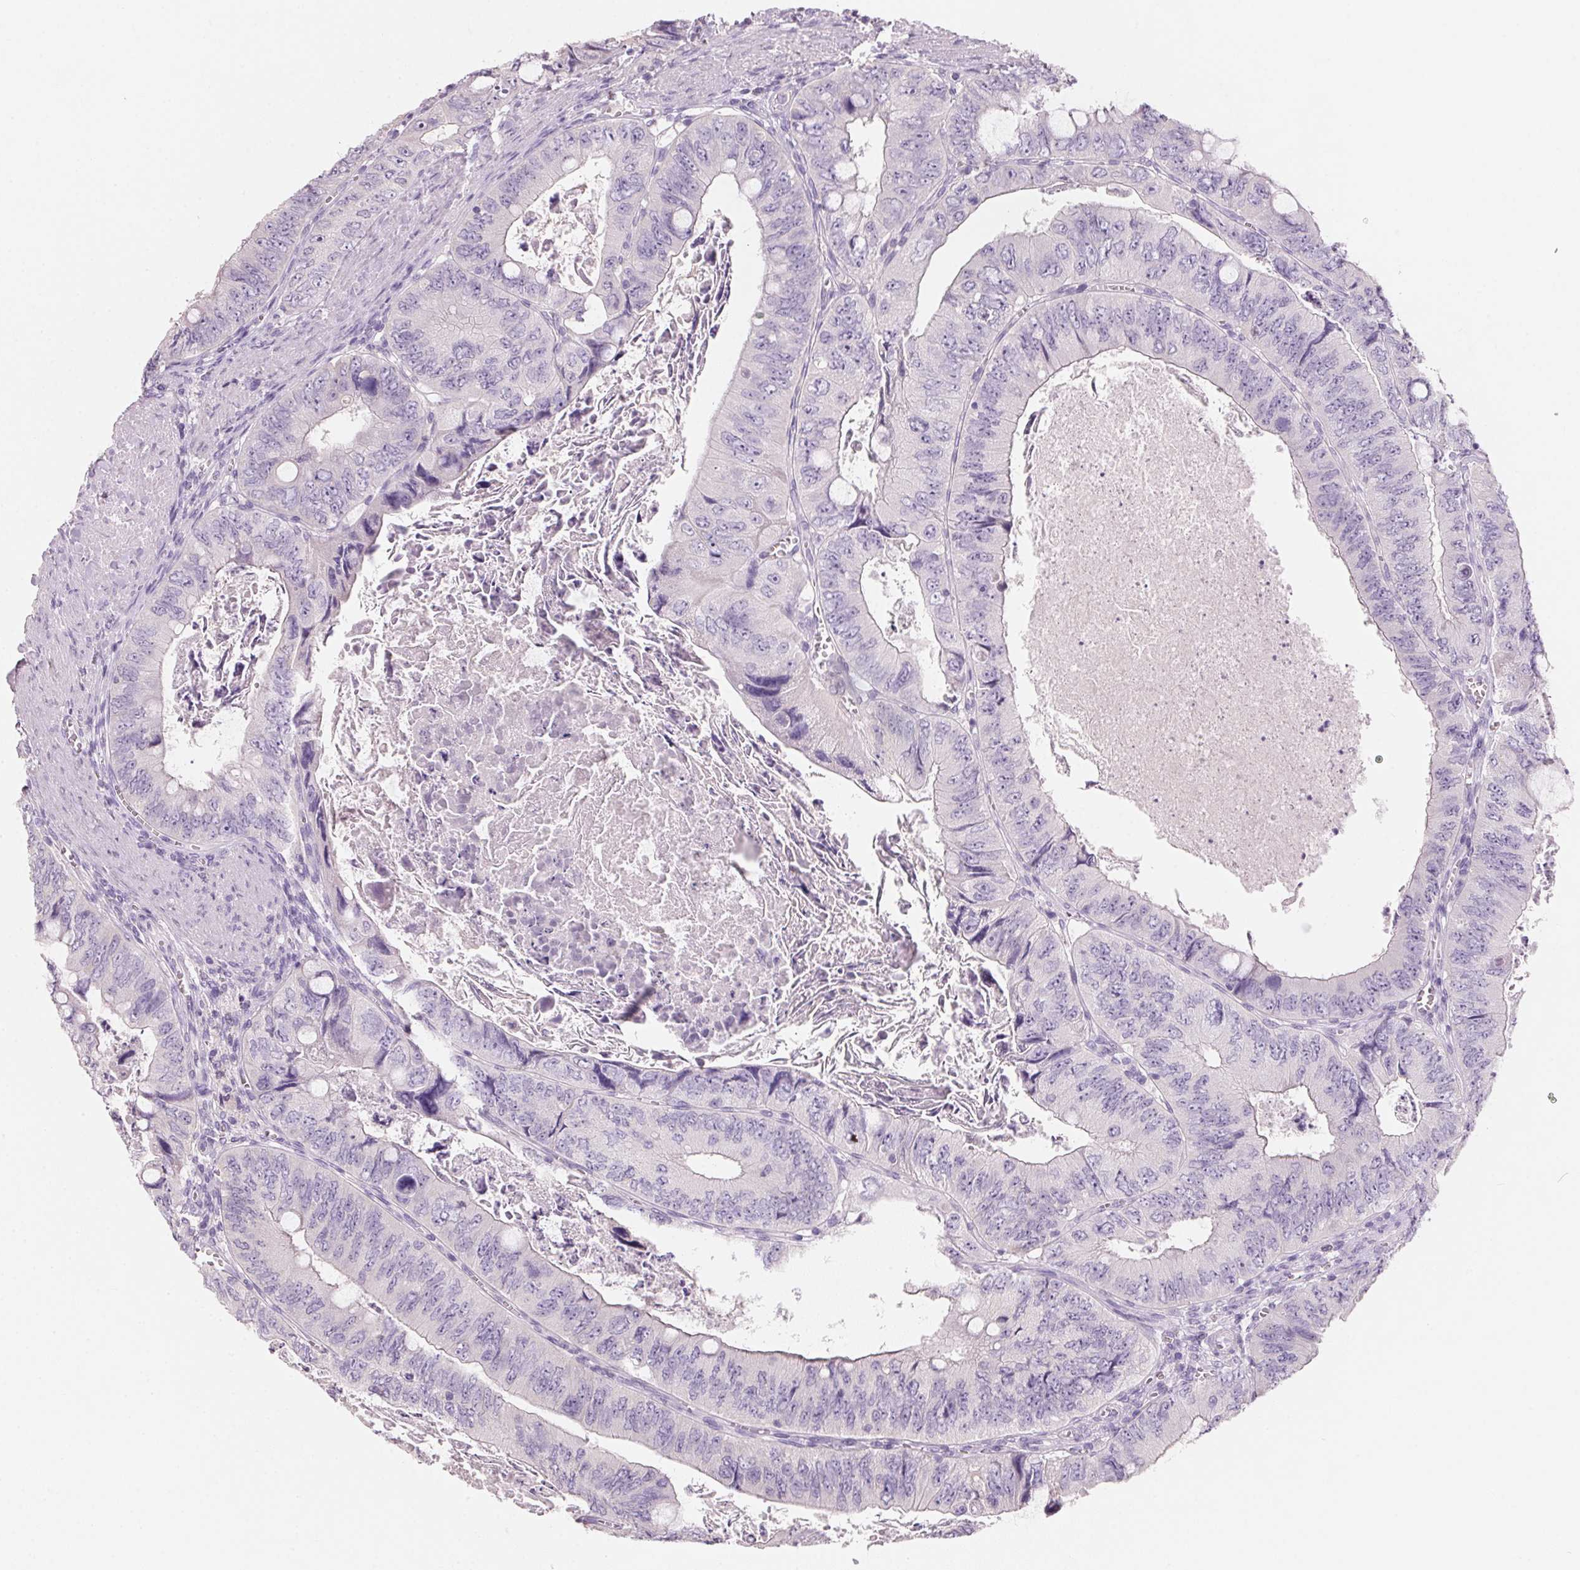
{"staining": {"intensity": "negative", "quantity": "none", "location": "none"}, "tissue": "colorectal cancer", "cell_type": "Tumor cells", "image_type": "cancer", "snomed": [{"axis": "morphology", "description": "Adenocarcinoma, NOS"}, {"axis": "topography", "description": "Colon"}], "caption": "IHC of adenocarcinoma (colorectal) displays no expression in tumor cells.", "gene": "HSD17B1", "patient": {"sex": "female", "age": 84}}